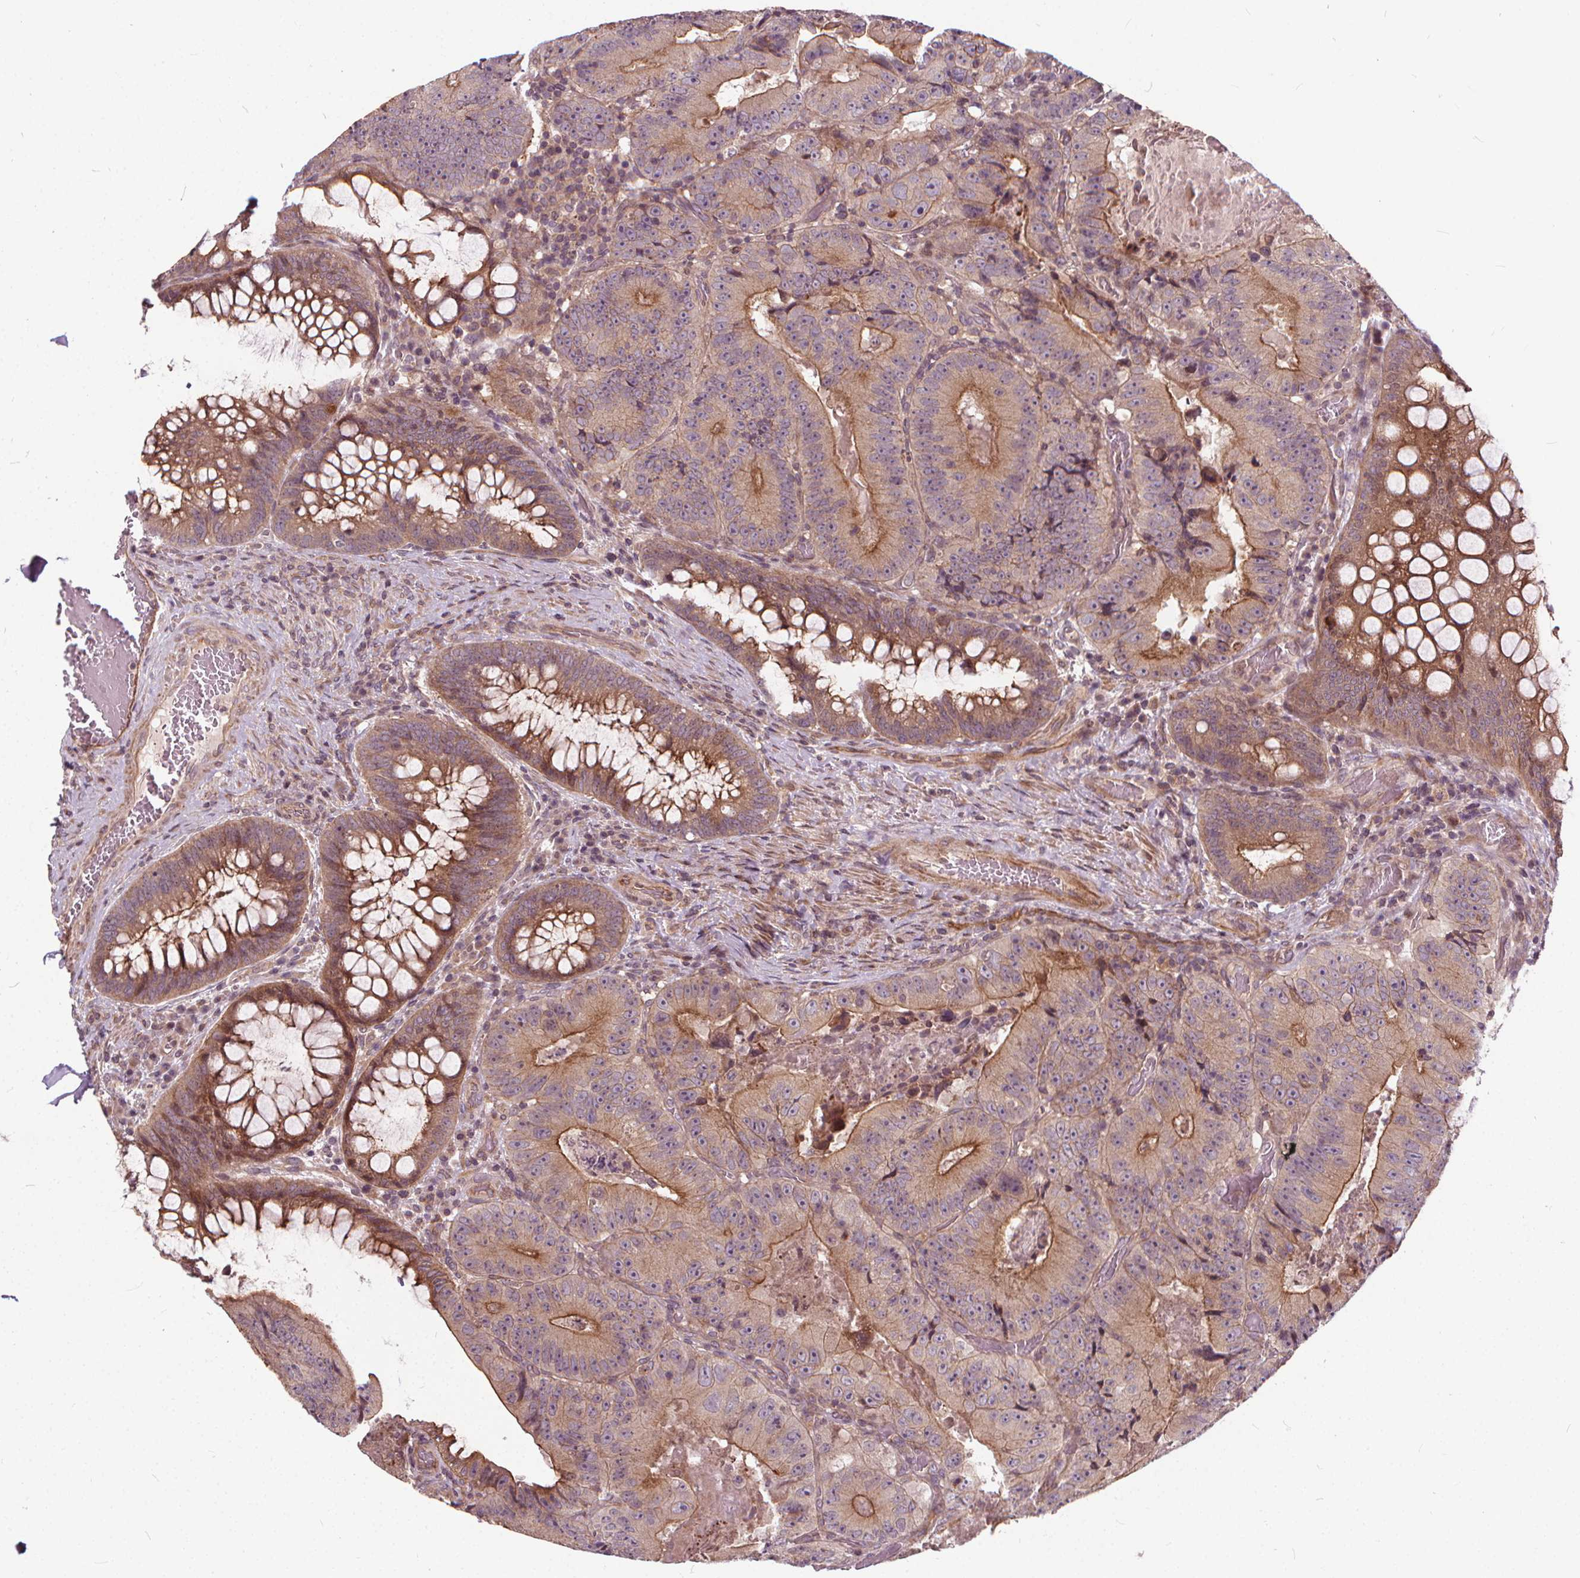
{"staining": {"intensity": "moderate", "quantity": ">75%", "location": "cytoplasmic/membranous"}, "tissue": "colorectal cancer", "cell_type": "Tumor cells", "image_type": "cancer", "snomed": [{"axis": "morphology", "description": "Adenocarcinoma, NOS"}, {"axis": "topography", "description": "Colon"}], "caption": "DAB (3,3'-diaminobenzidine) immunohistochemical staining of colorectal cancer exhibits moderate cytoplasmic/membranous protein expression in approximately >75% of tumor cells. The staining was performed using DAB, with brown indicating positive protein expression. Nuclei are stained blue with hematoxylin.", "gene": "INPP5E", "patient": {"sex": "female", "age": 86}}